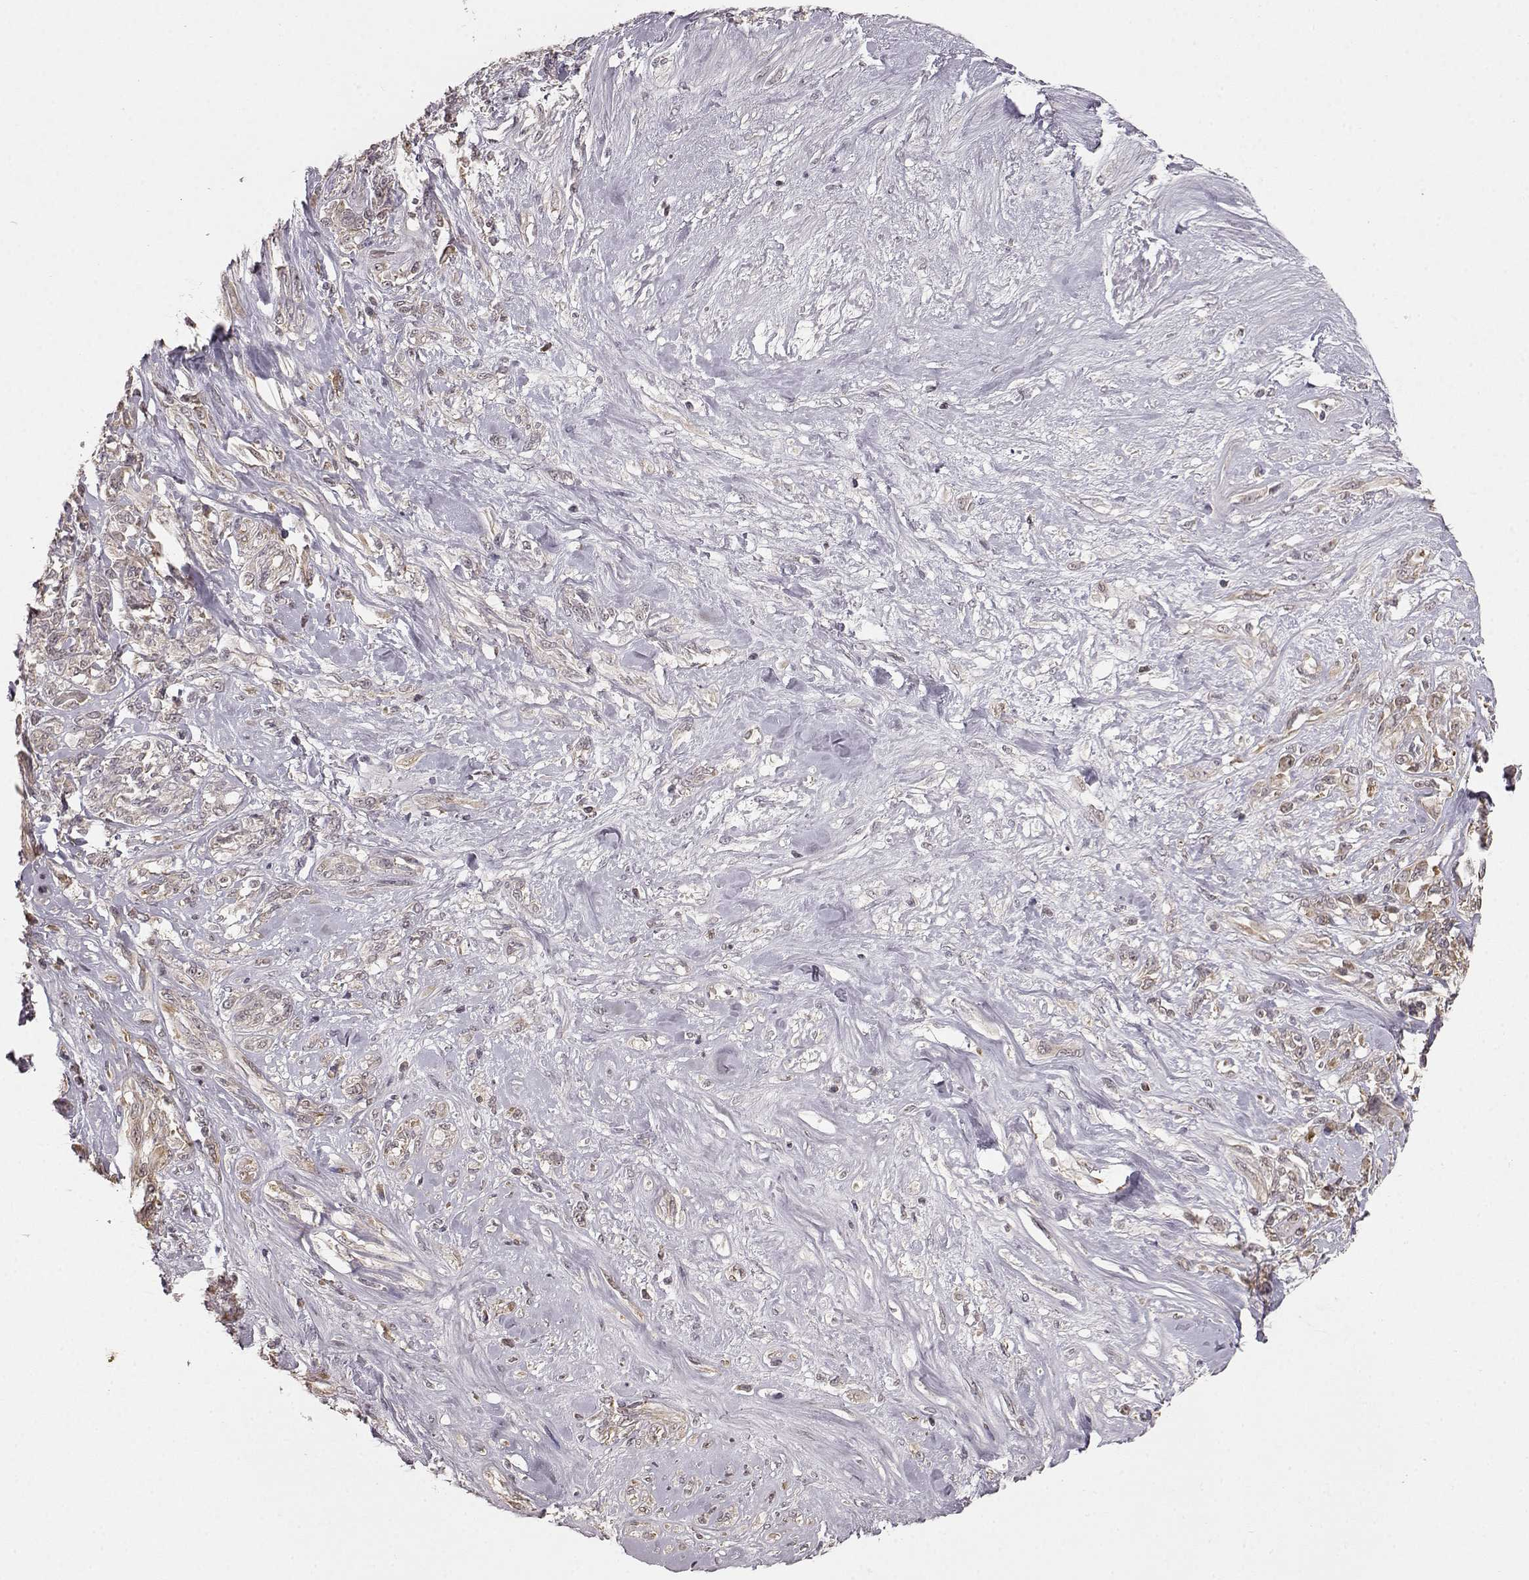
{"staining": {"intensity": "weak", "quantity": "25%-75%", "location": "cytoplasmic/membranous"}, "tissue": "melanoma", "cell_type": "Tumor cells", "image_type": "cancer", "snomed": [{"axis": "morphology", "description": "Malignant melanoma, NOS"}, {"axis": "topography", "description": "Skin"}], "caption": "There is low levels of weak cytoplasmic/membranous staining in tumor cells of malignant melanoma, as demonstrated by immunohistochemical staining (brown color).", "gene": "ELOVL5", "patient": {"sex": "female", "age": 91}}